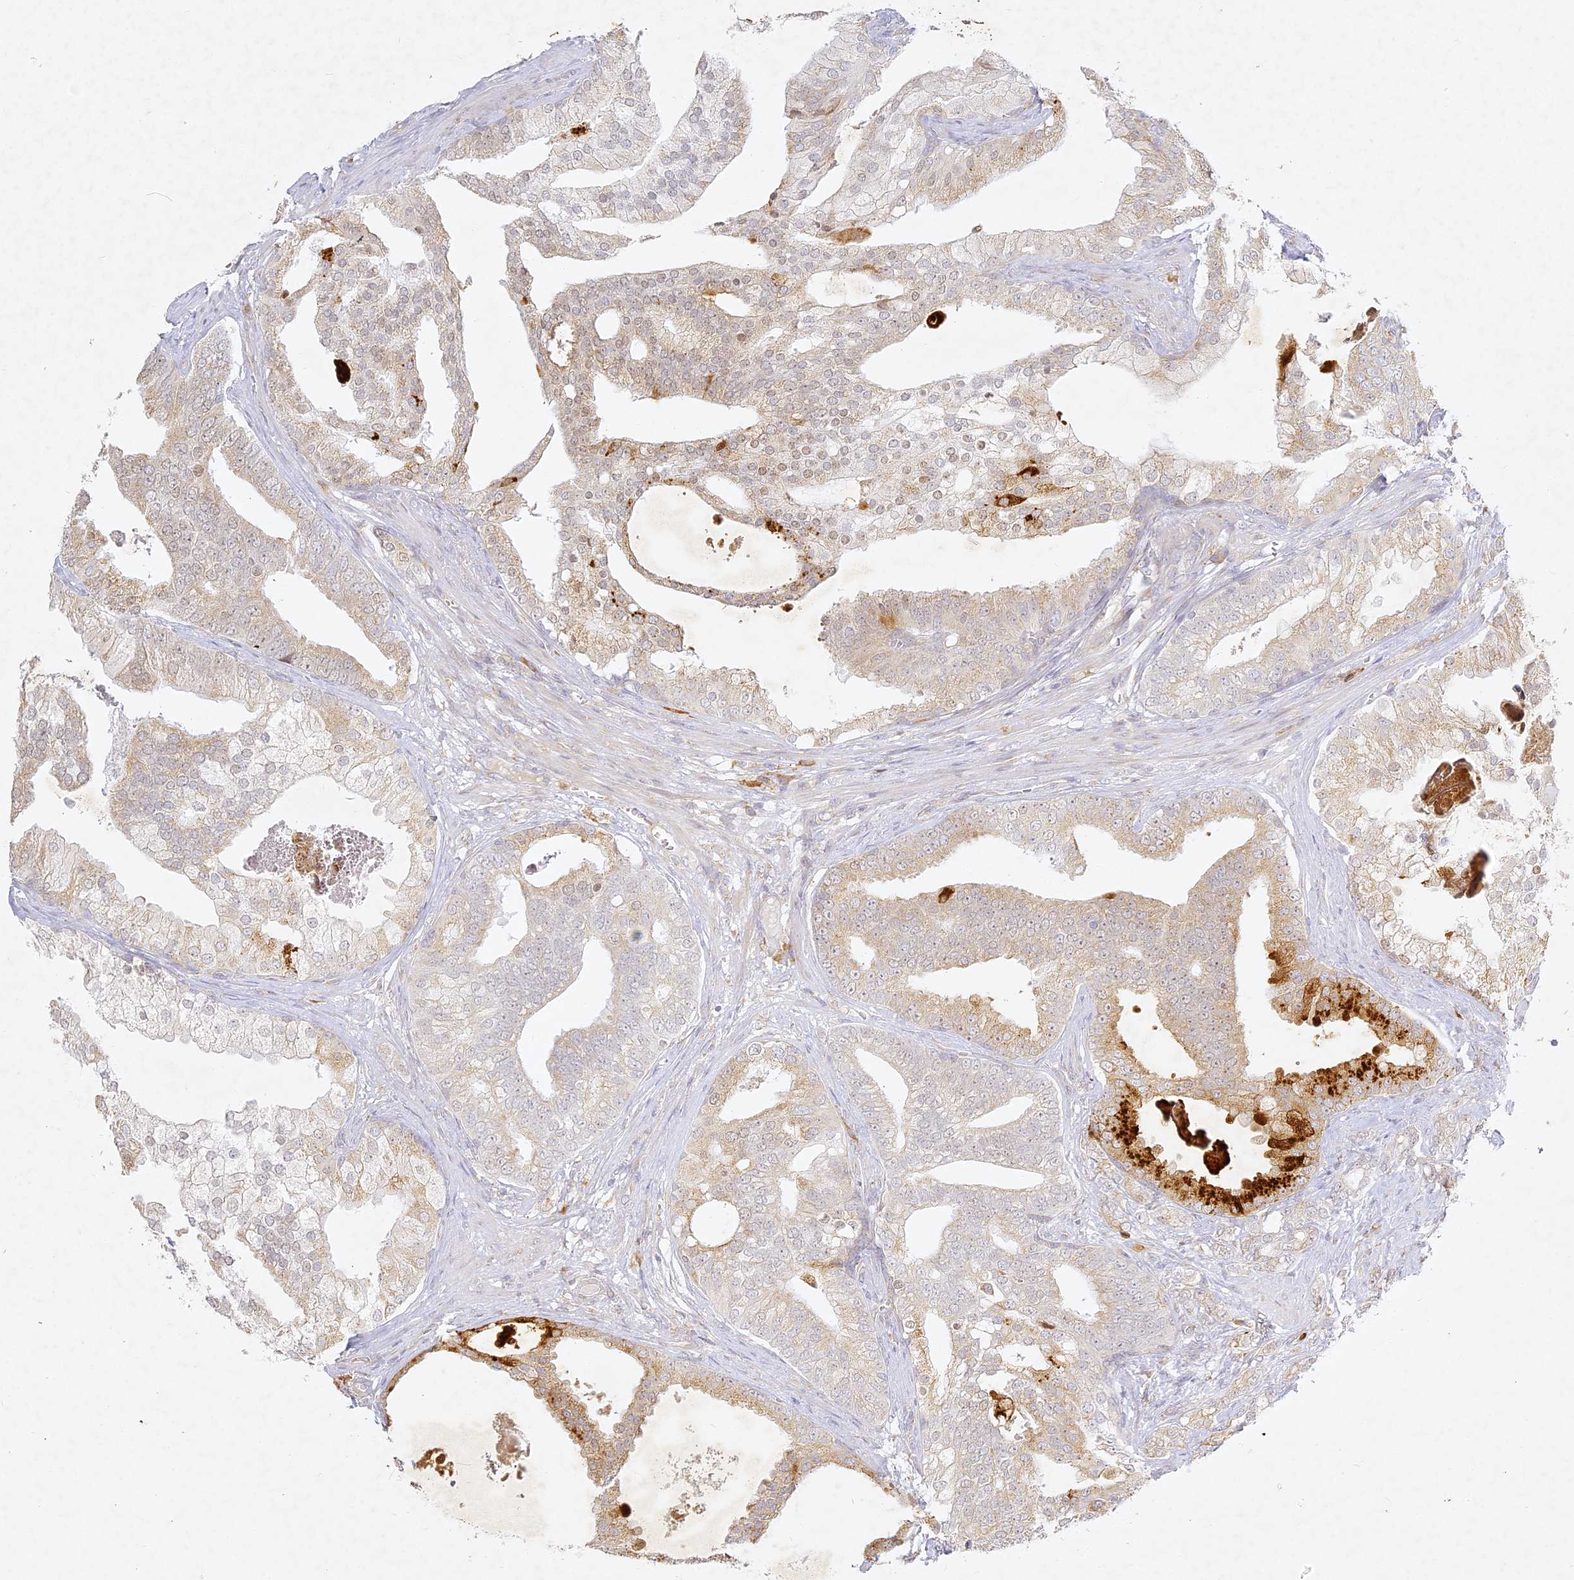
{"staining": {"intensity": "strong", "quantity": "<25%", "location": "cytoplasmic/membranous"}, "tissue": "prostate cancer", "cell_type": "Tumor cells", "image_type": "cancer", "snomed": [{"axis": "morphology", "description": "Adenocarcinoma, Low grade"}, {"axis": "topography", "description": "Prostate"}], "caption": "Adenocarcinoma (low-grade) (prostate) stained with a brown dye displays strong cytoplasmic/membranous positive positivity in about <25% of tumor cells.", "gene": "SLC30A5", "patient": {"sex": "male", "age": 58}}